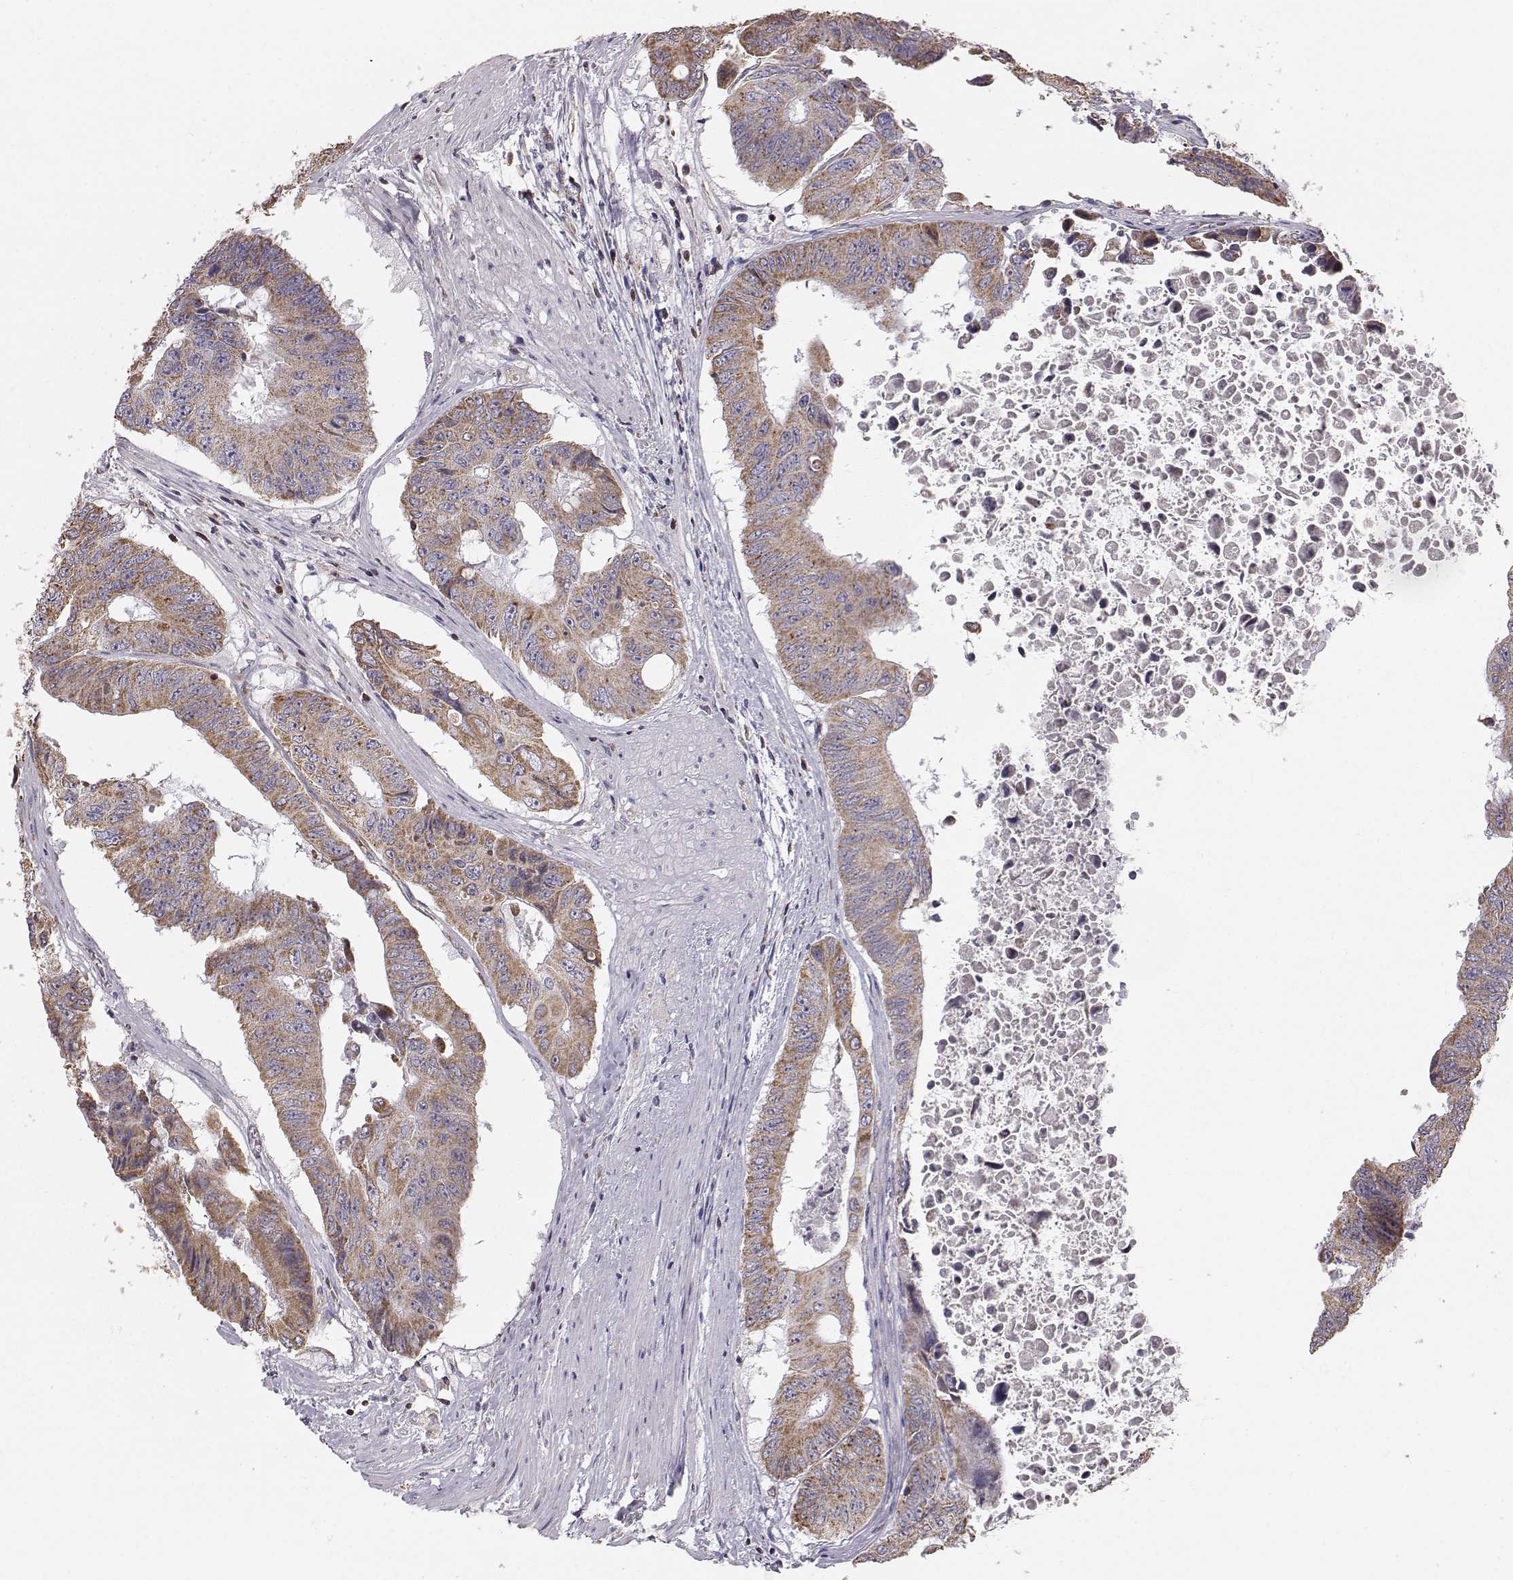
{"staining": {"intensity": "moderate", "quantity": ">75%", "location": "cytoplasmic/membranous"}, "tissue": "colorectal cancer", "cell_type": "Tumor cells", "image_type": "cancer", "snomed": [{"axis": "morphology", "description": "Adenocarcinoma, NOS"}, {"axis": "topography", "description": "Rectum"}], "caption": "There is medium levels of moderate cytoplasmic/membranous staining in tumor cells of adenocarcinoma (colorectal), as demonstrated by immunohistochemical staining (brown color).", "gene": "GRAP2", "patient": {"sex": "male", "age": 59}}